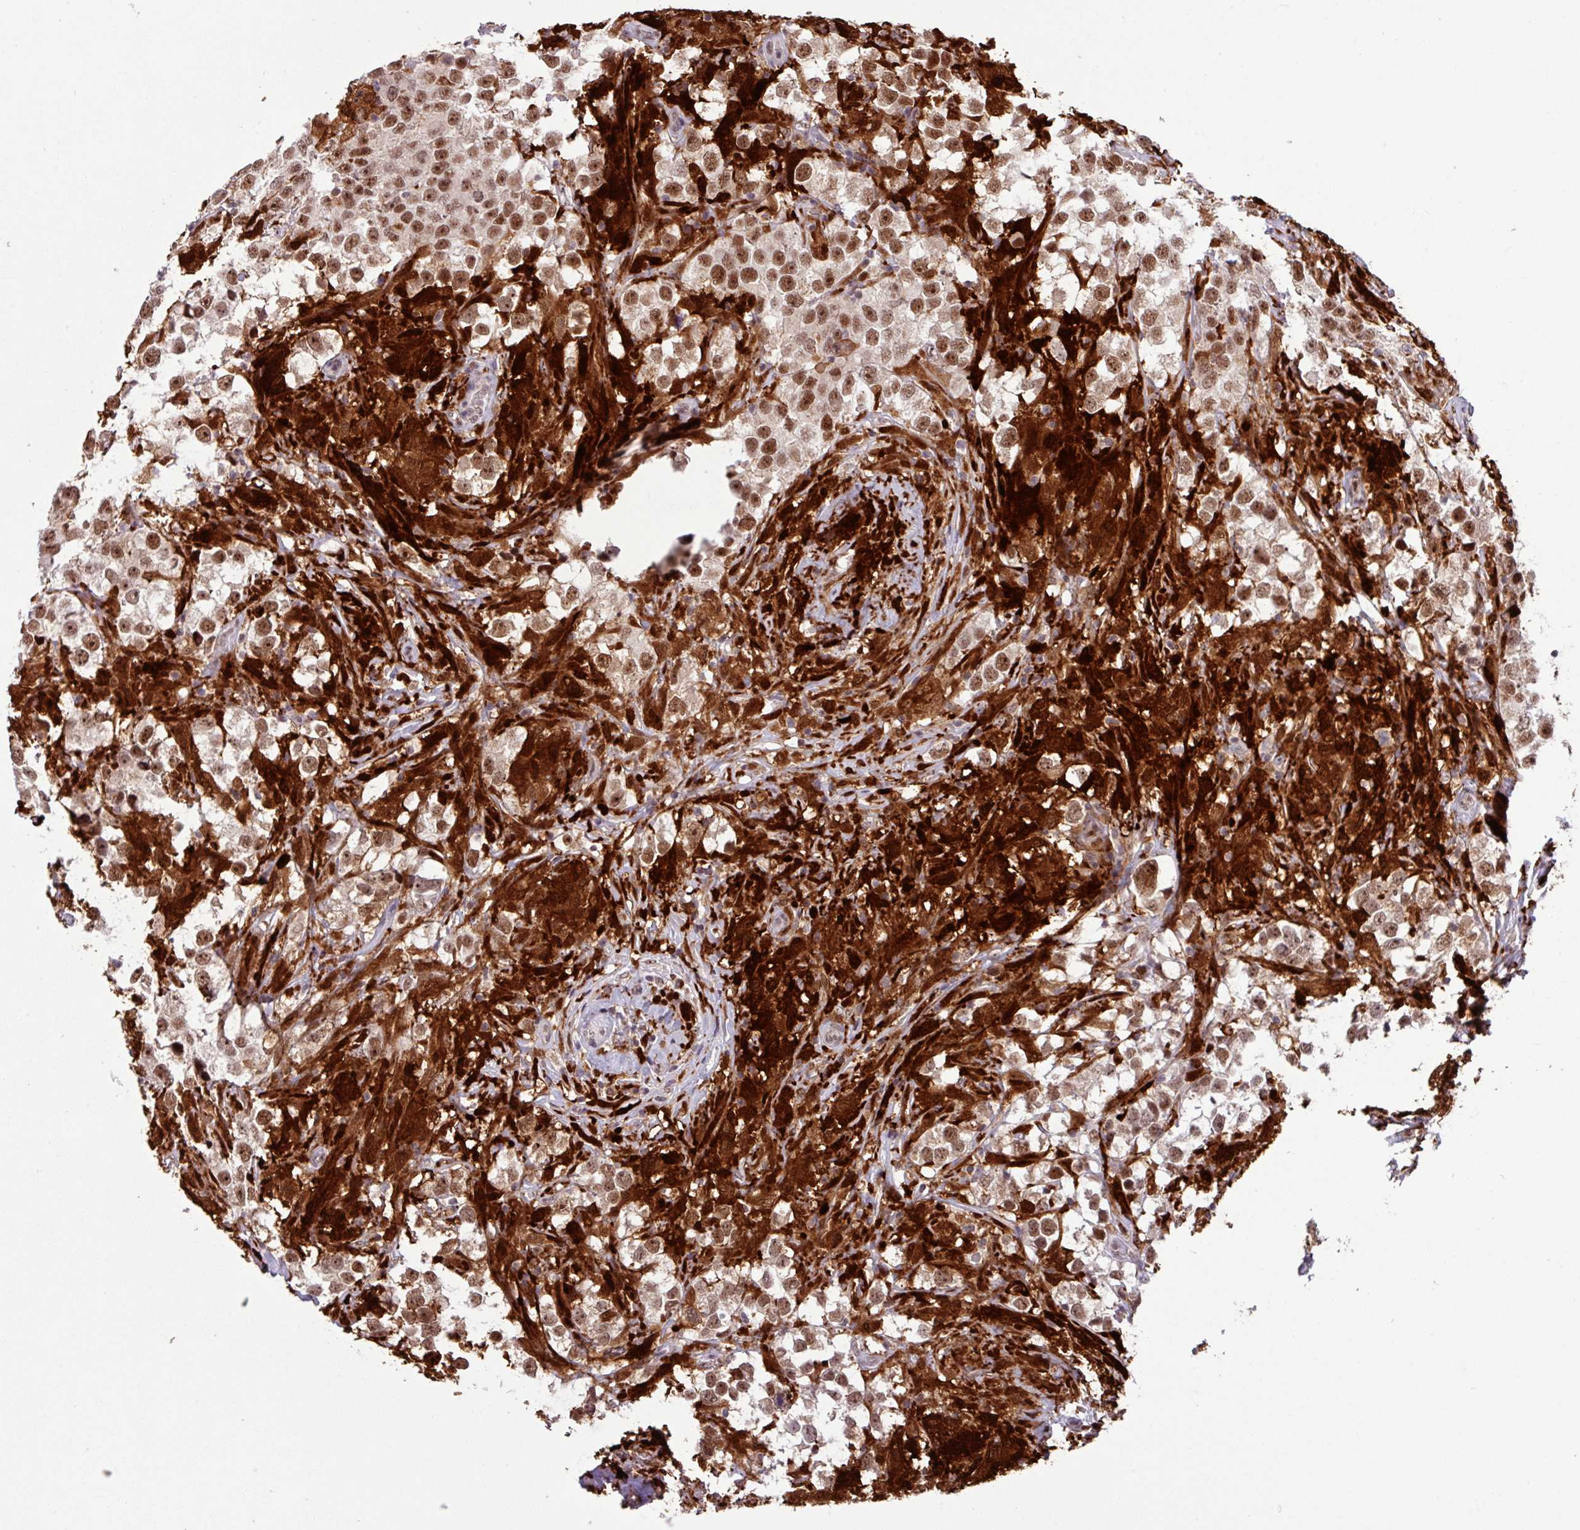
{"staining": {"intensity": "moderate", "quantity": ">75%", "location": "nuclear"}, "tissue": "testis cancer", "cell_type": "Tumor cells", "image_type": "cancer", "snomed": [{"axis": "morphology", "description": "Seminoma, NOS"}, {"axis": "topography", "description": "Testis"}], "caption": "Immunohistochemistry (IHC) photomicrograph of neoplastic tissue: human testis cancer (seminoma) stained using IHC exhibits medium levels of moderate protein expression localized specifically in the nuclear of tumor cells, appearing as a nuclear brown color.", "gene": "BRD3", "patient": {"sex": "male", "age": 46}}